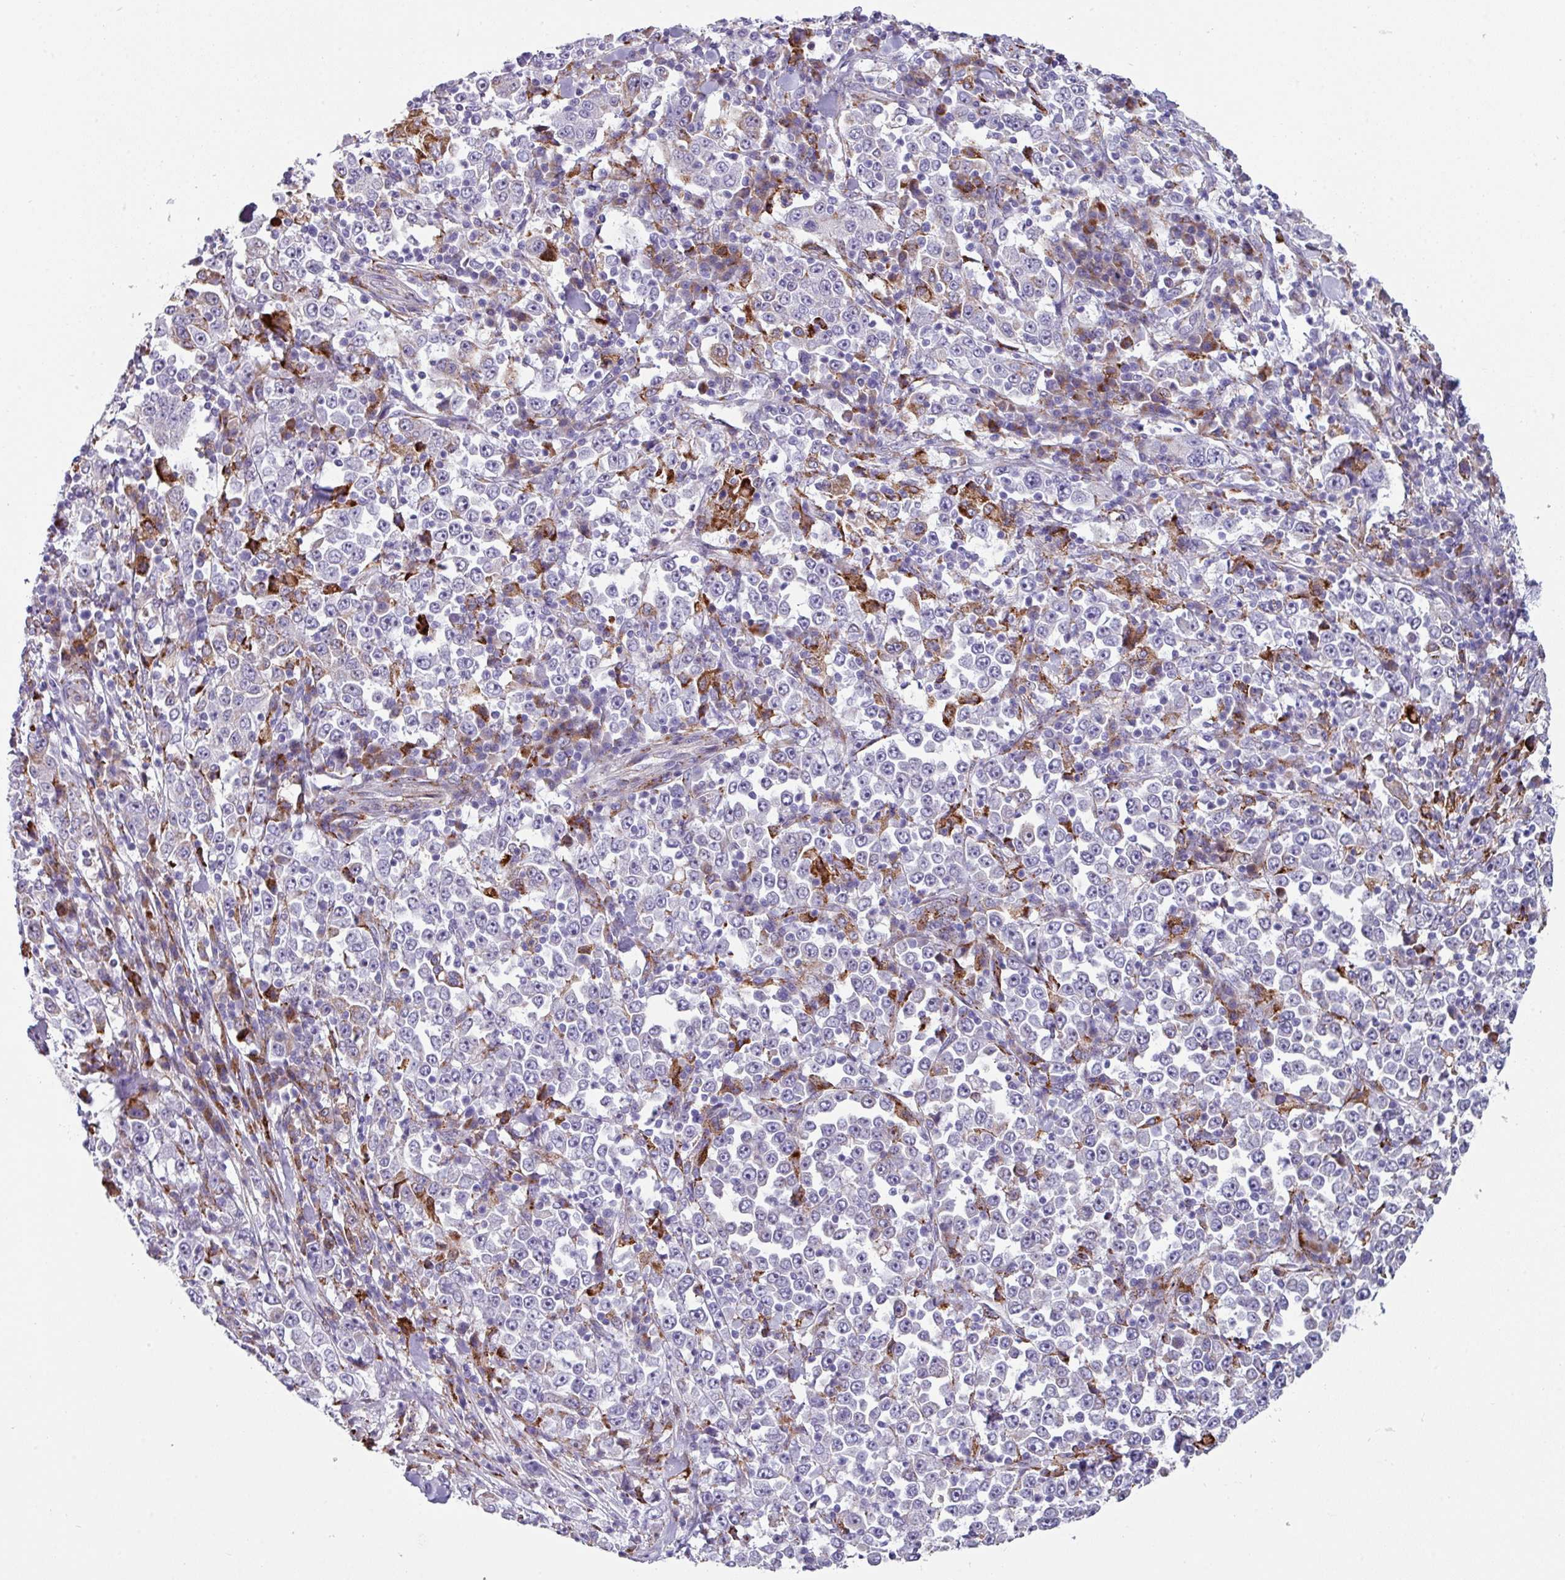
{"staining": {"intensity": "negative", "quantity": "none", "location": "none"}, "tissue": "stomach cancer", "cell_type": "Tumor cells", "image_type": "cancer", "snomed": [{"axis": "morphology", "description": "Normal tissue, NOS"}, {"axis": "morphology", "description": "Adenocarcinoma, NOS"}, {"axis": "topography", "description": "Stomach, upper"}, {"axis": "topography", "description": "Stomach"}], "caption": "A photomicrograph of human adenocarcinoma (stomach) is negative for staining in tumor cells.", "gene": "BMS1", "patient": {"sex": "male", "age": 59}}